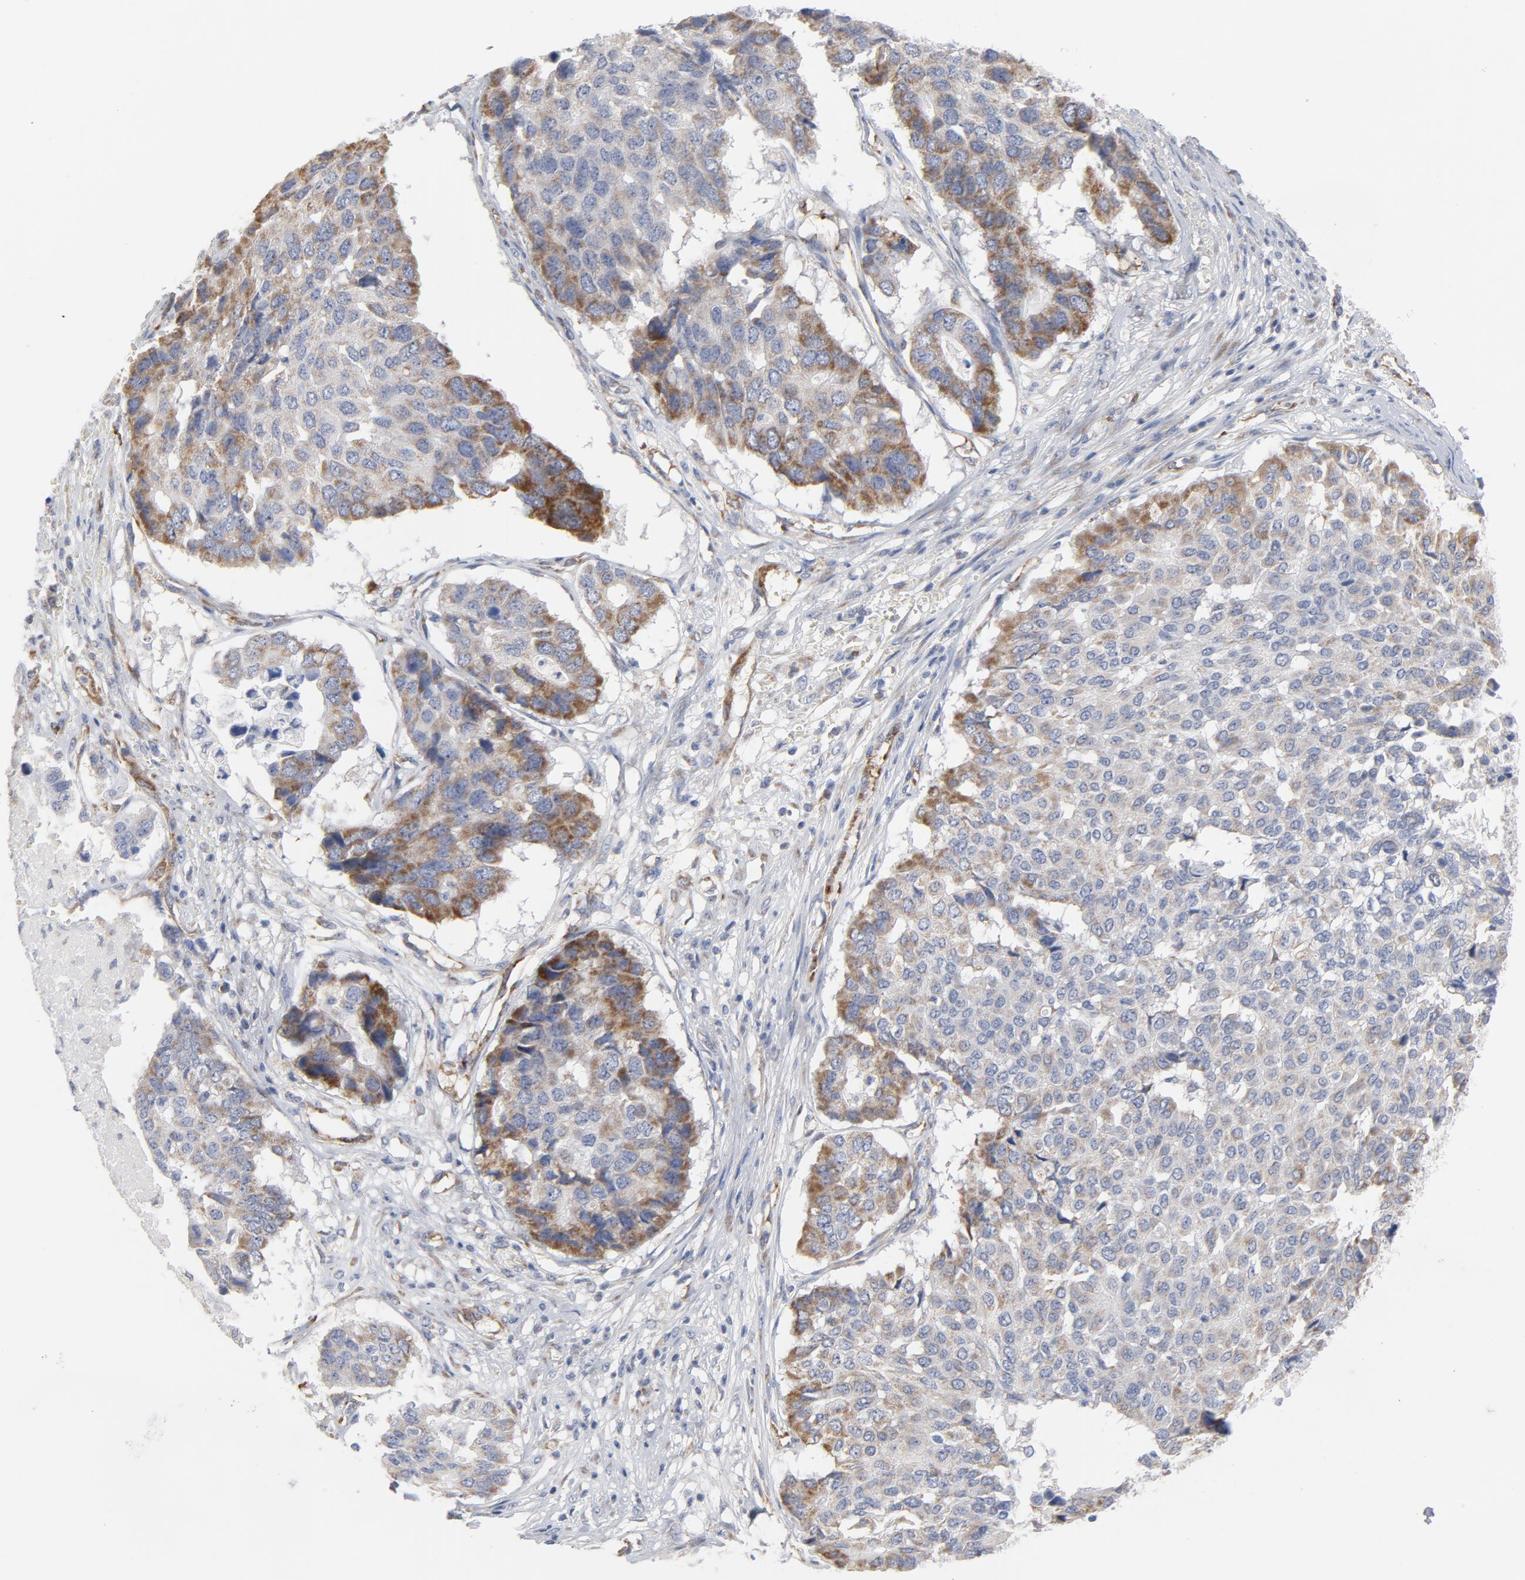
{"staining": {"intensity": "weak", "quantity": ">75%", "location": "cytoplasmic/membranous"}, "tissue": "pancreatic cancer", "cell_type": "Tumor cells", "image_type": "cancer", "snomed": [{"axis": "morphology", "description": "Adenocarcinoma, NOS"}, {"axis": "topography", "description": "Pancreas"}], "caption": "Immunohistochemical staining of human pancreatic cancer (adenocarcinoma) reveals low levels of weak cytoplasmic/membranous protein expression in about >75% of tumor cells. The staining was performed using DAB, with brown indicating positive protein expression. Nuclei are stained blue with hematoxylin.", "gene": "OXA1L", "patient": {"sex": "male", "age": 50}}